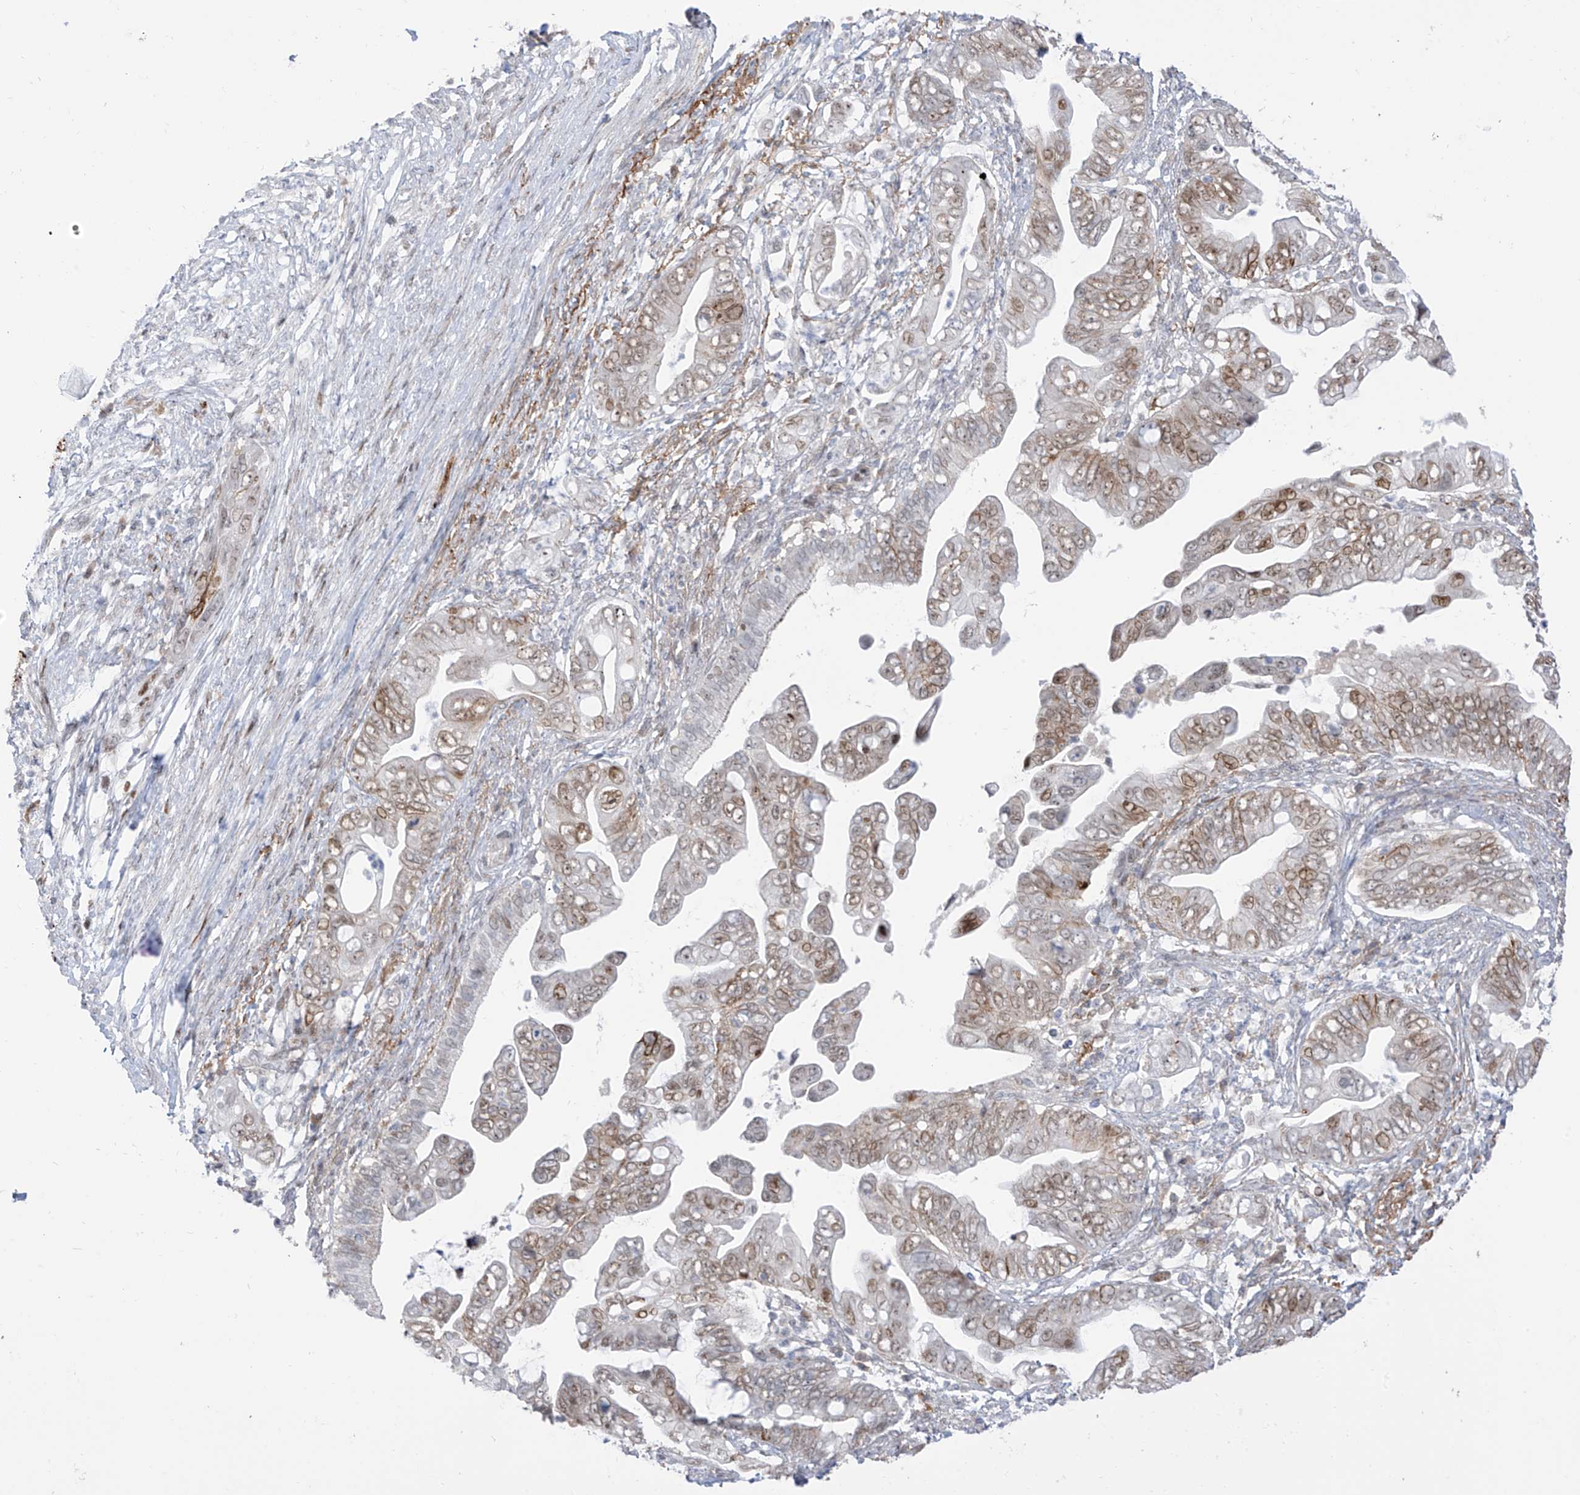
{"staining": {"intensity": "weak", "quantity": ">75%", "location": "nuclear"}, "tissue": "pancreatic cancer", "cell_type": "Tumor cells", "image_type": "cancer", "snomed": [{"axis": "morphology", "description": "Adenocarcinoma, NOS"}, {"axis": "topography", "description": "Pancreas"}], "caption": "High-magnification brightfield microscopy of pancreatic cancer stained with DAB (3,3'-diaminobenzidine) (brown) and counterstained with hematoxylin (blue). tumor cells exhibit weak nuclear expression is present in approximately>75% of cells.", "gene": "LIN9", "patient": {"sex": "male", "age": 75}}